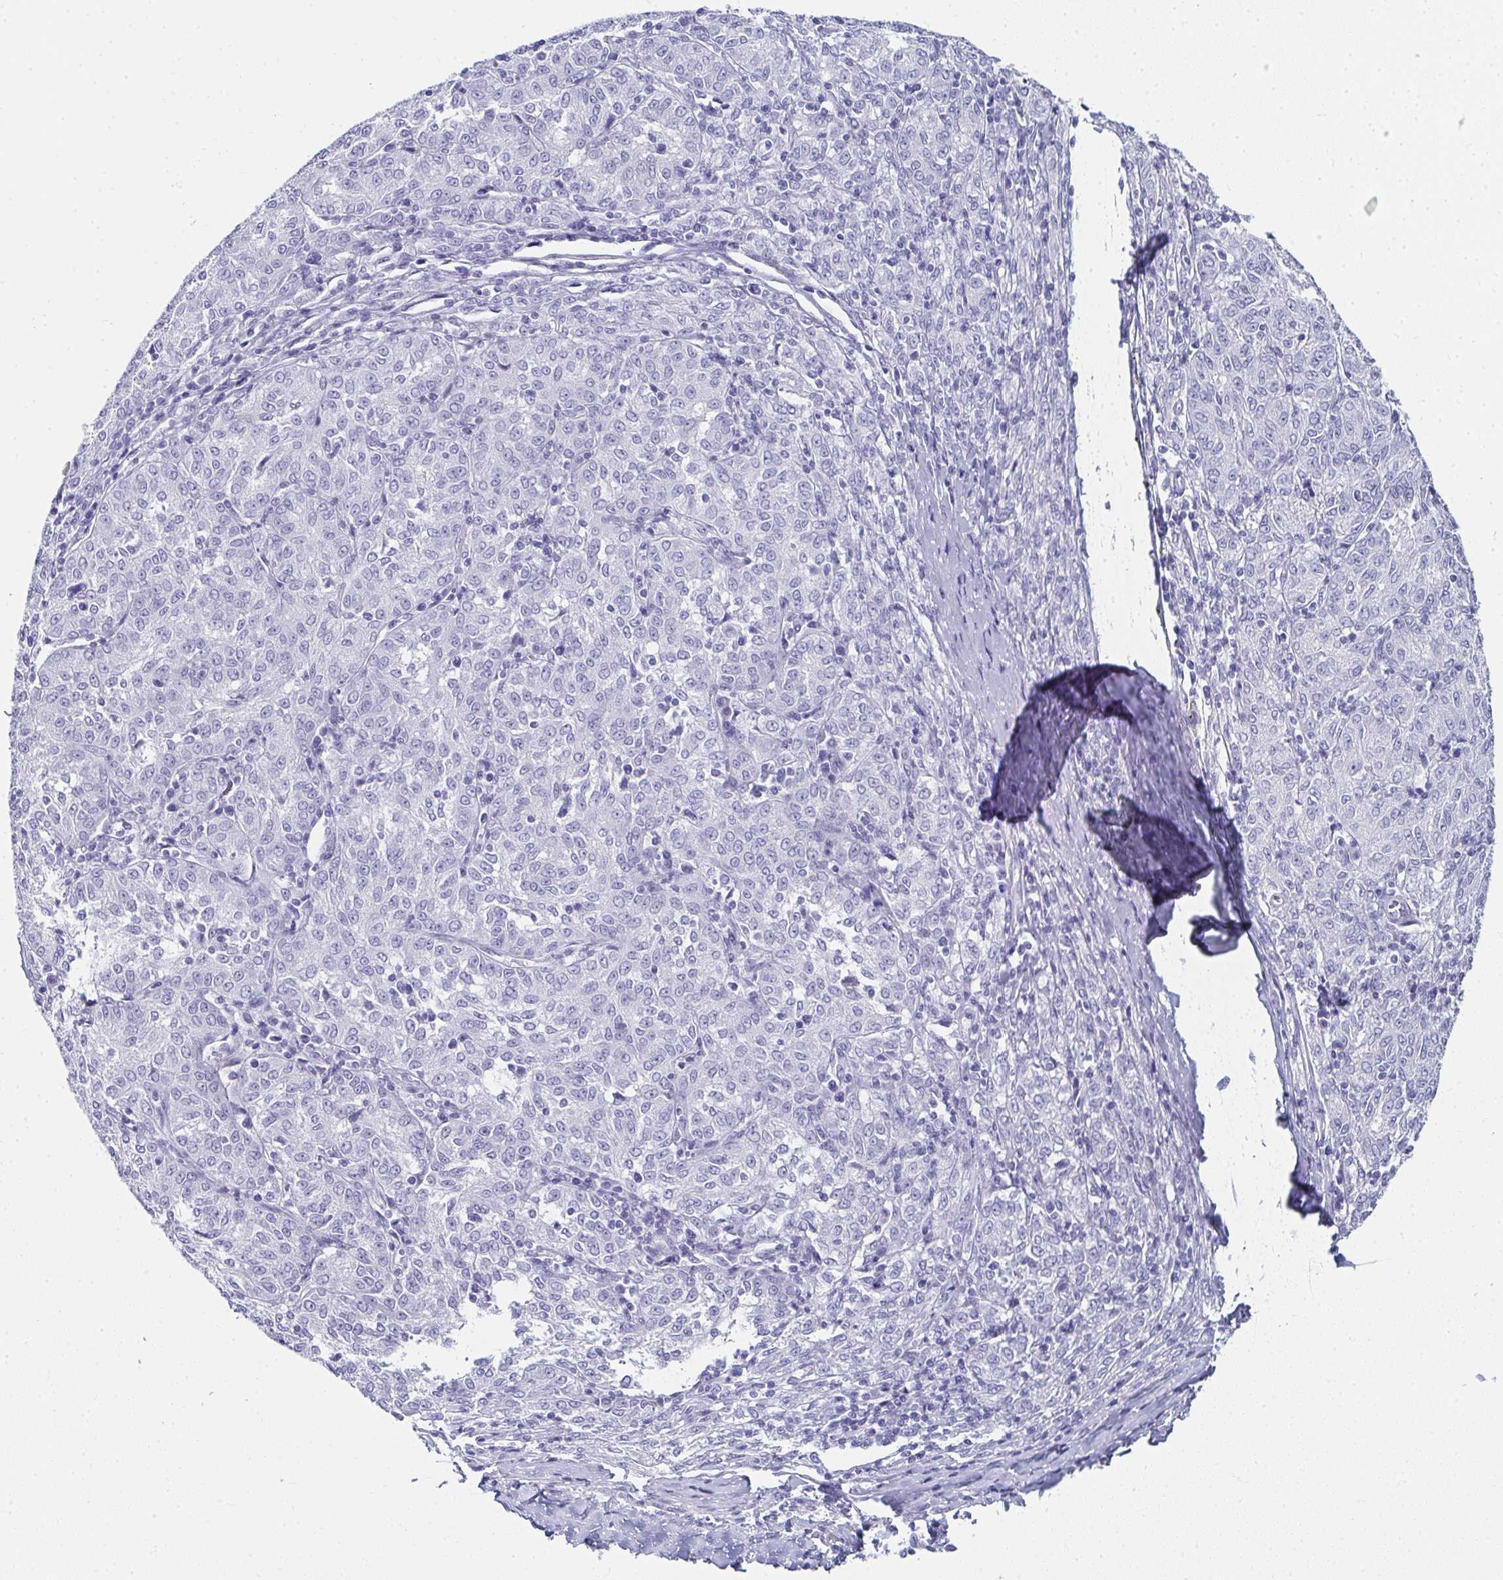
{"staining": {"intensity": "negative", "quantity": "none", "location": "none"}, "tissue": "melanoma", "cell_type": "Tumor cells", "image_type": "cancer", "snomed": [{"axis": "morphology", "description": "Malignant melanoma, NOS"}, {"axis": "topography", "description": "Skin"}], "caption": "The immunohistochemistry (IHC) image has no significant positivity in tumor cells of melanoma tissue.", "gene": "SYCP1", "patient": {"sex": "female", "age": 72}}